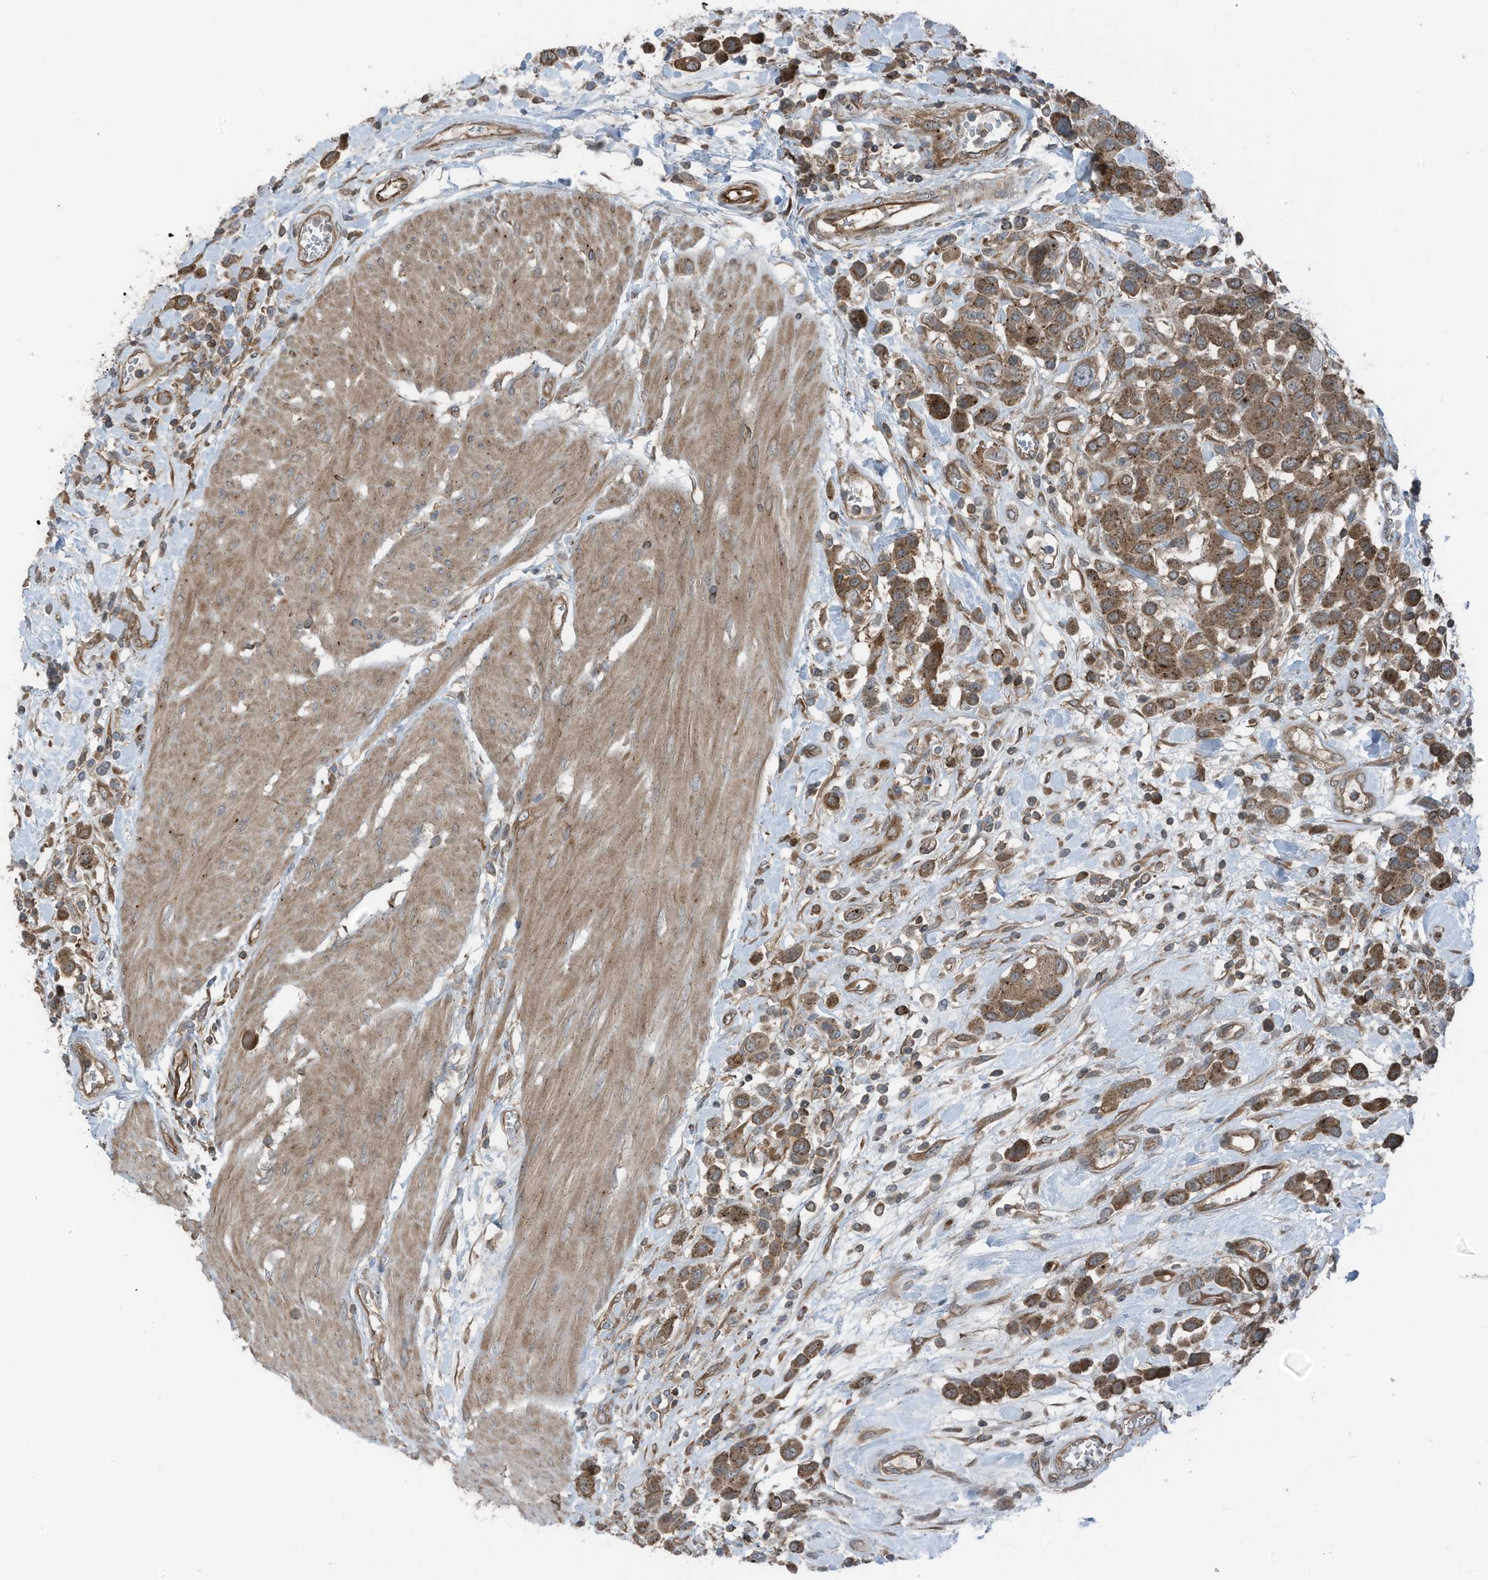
{"staining": {"intensity": "strong", "quantity": ">75%", "location": "cytoplasmic/membranous"}, "tissue": "urothelial cancer", "cell_type": "Tumor cells", "image_type": "cancer", "snomed": [{"axis": "morphology", "description": "Urothelial carcinoma, High grade"}, {"axis": "topography", "description": "Urinary bladder"}], "caption": "The histopathology image shows immunohistochemical staining of urothelial carcinoma (high-grade). There is strong cytoplasmic/membranous staining is seen in approximately >75% of tumor cells.", "gene": "TXNDC9", "patient": {"sex": "male", "age": 50}}